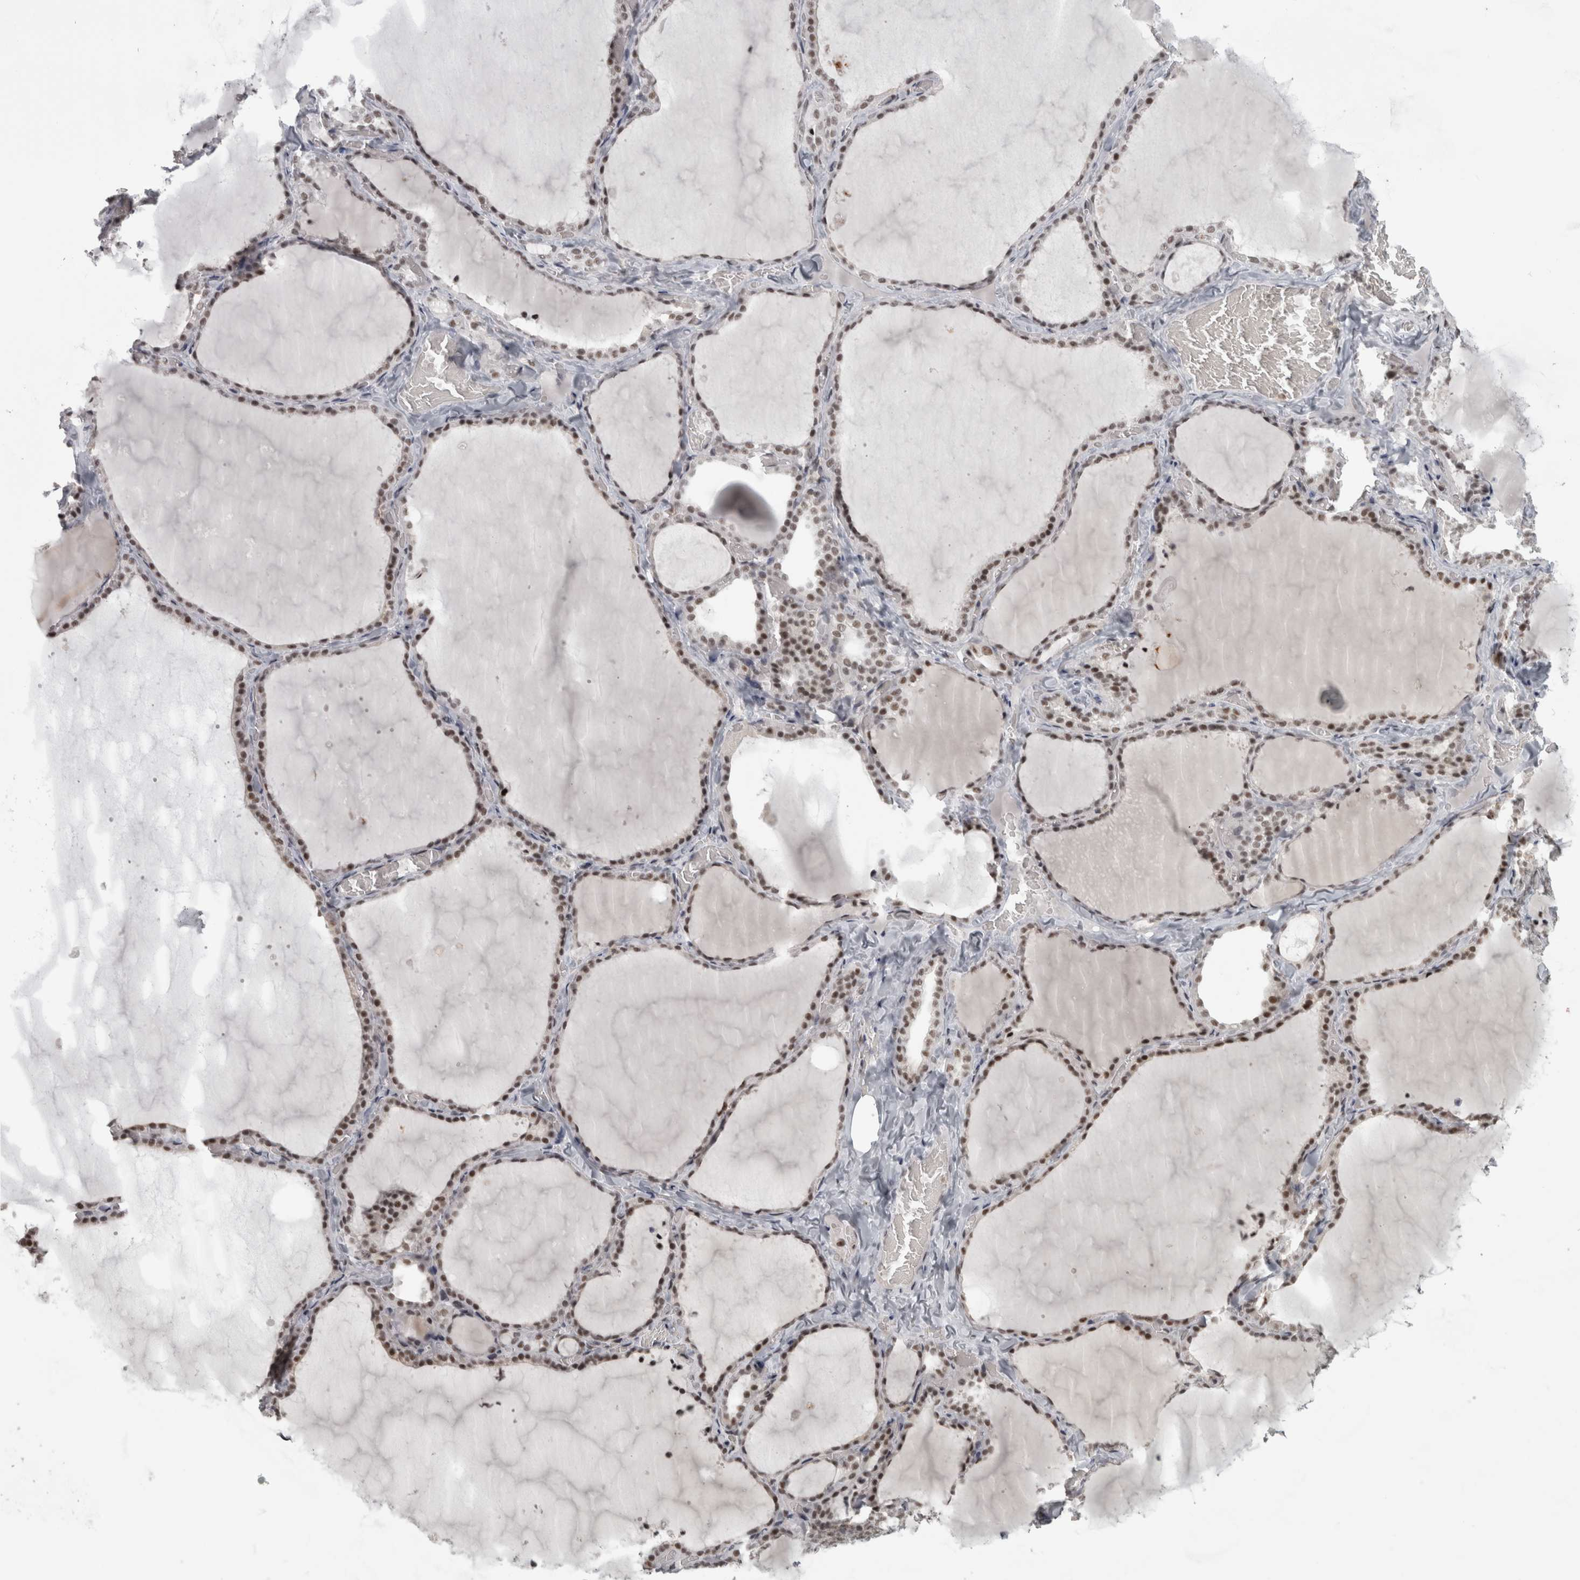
{"staining": {"intensity": "moderate", "quantity": ">75%", "location": "nuclear"}, "tissue": "thyroid gland", "cell_type": "Glandular cells", "image_type": "normal", "snomed": [{"axis": "morphology", "description": "Normal tissue, NOS"}, {"axis": "topography", "description": "Thyroid gland"}], "caption": "Thyroid gland stained with DAB (3,3'-diaminobenzidine) immunohistochemistry (IHC) displays medium levels of moderate nuclear positivity in about >75% of glandular cells.", "gene": "MICU3", "patient": {"sex": "female", "age": 22}}